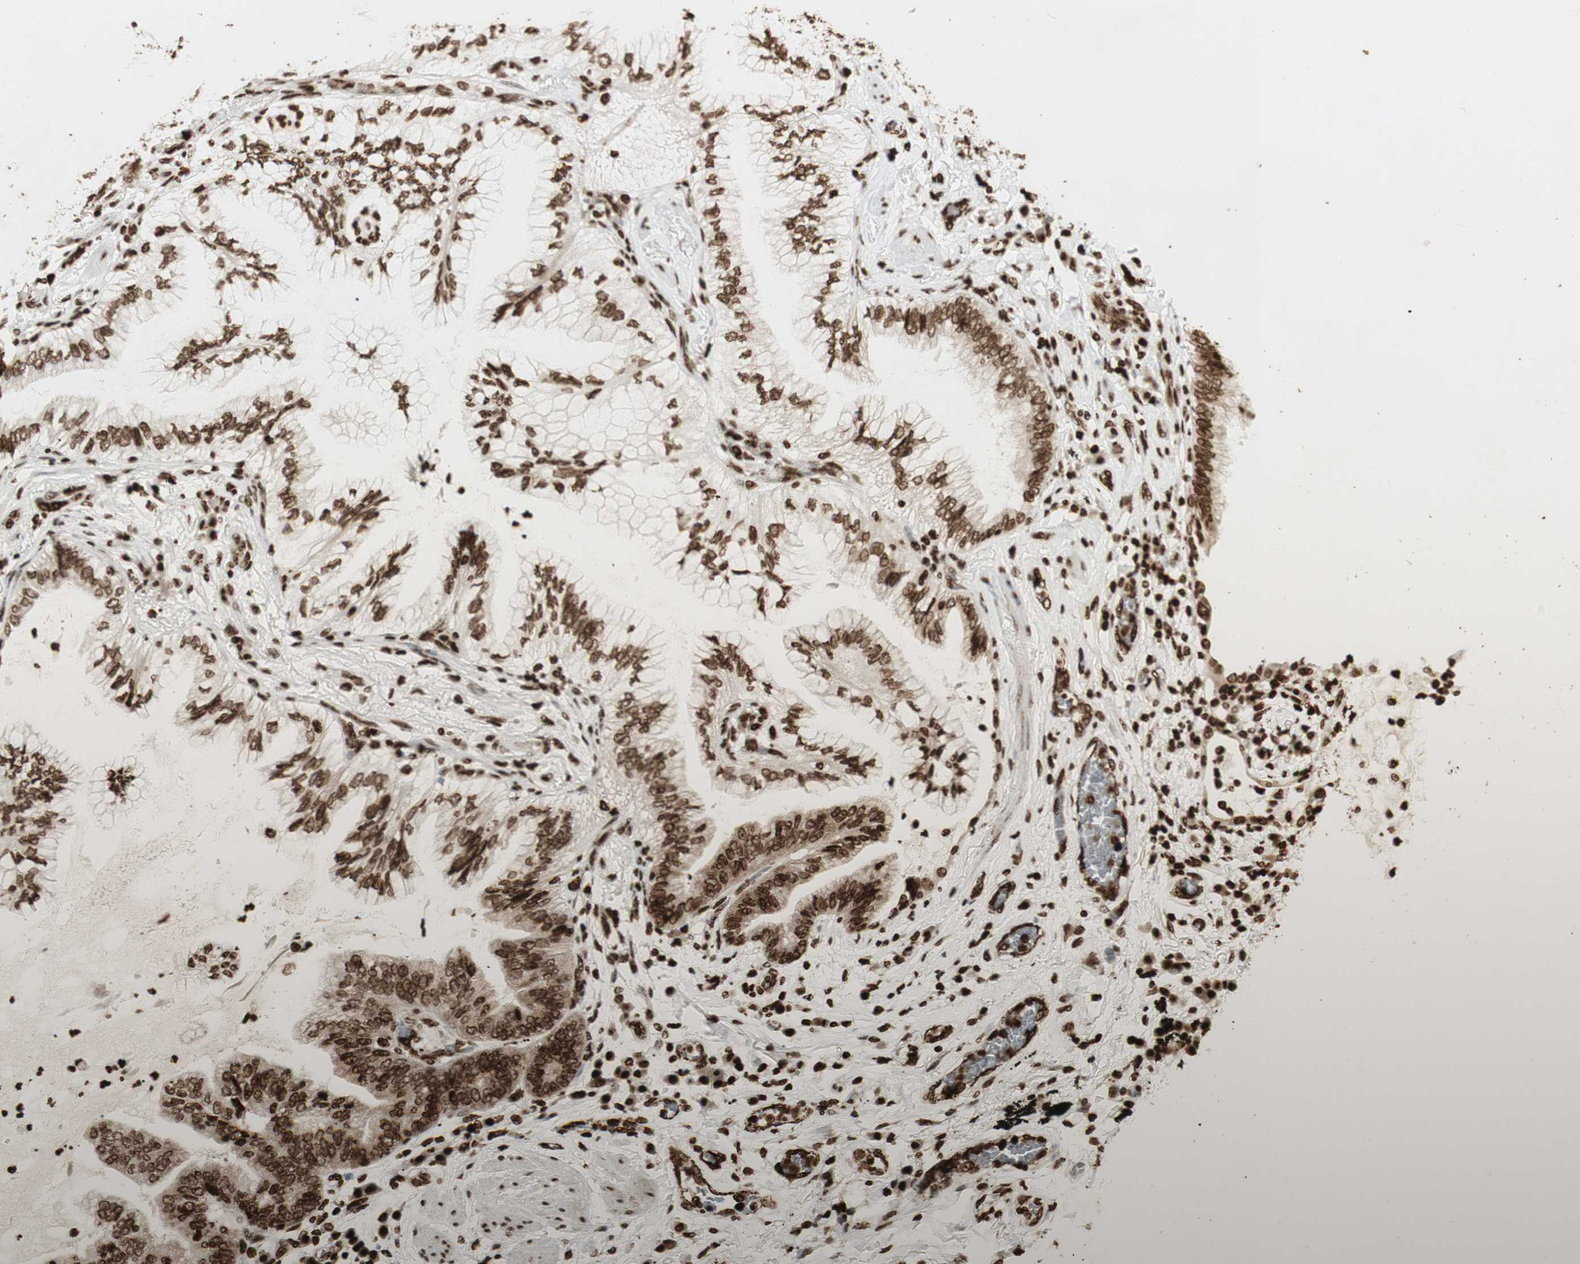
{"staining": {"intensity": "strong", "quantity": ">75%", "location": "nuclear"}, "tissue": "lung cancer", "cell_type": "Tumor cells", "image_type": "cancer", "snomed": [{"axis": "morphology", "description": "Normal tissue, NOS"}, {"axis": "morphology", "description": "Adenocarcinoma, NOS"}, {"axis": "topography", "description": "Bronchus"}, {"axis": "topography", "description": "Lung"}], "caption": "The micrograph shows staining of lung cancer, revealing strong nuclear protein staining (brown color) within tumor cells.", "gene": "NCAPD2", "patient": {"sex": "female", "age": 70}}